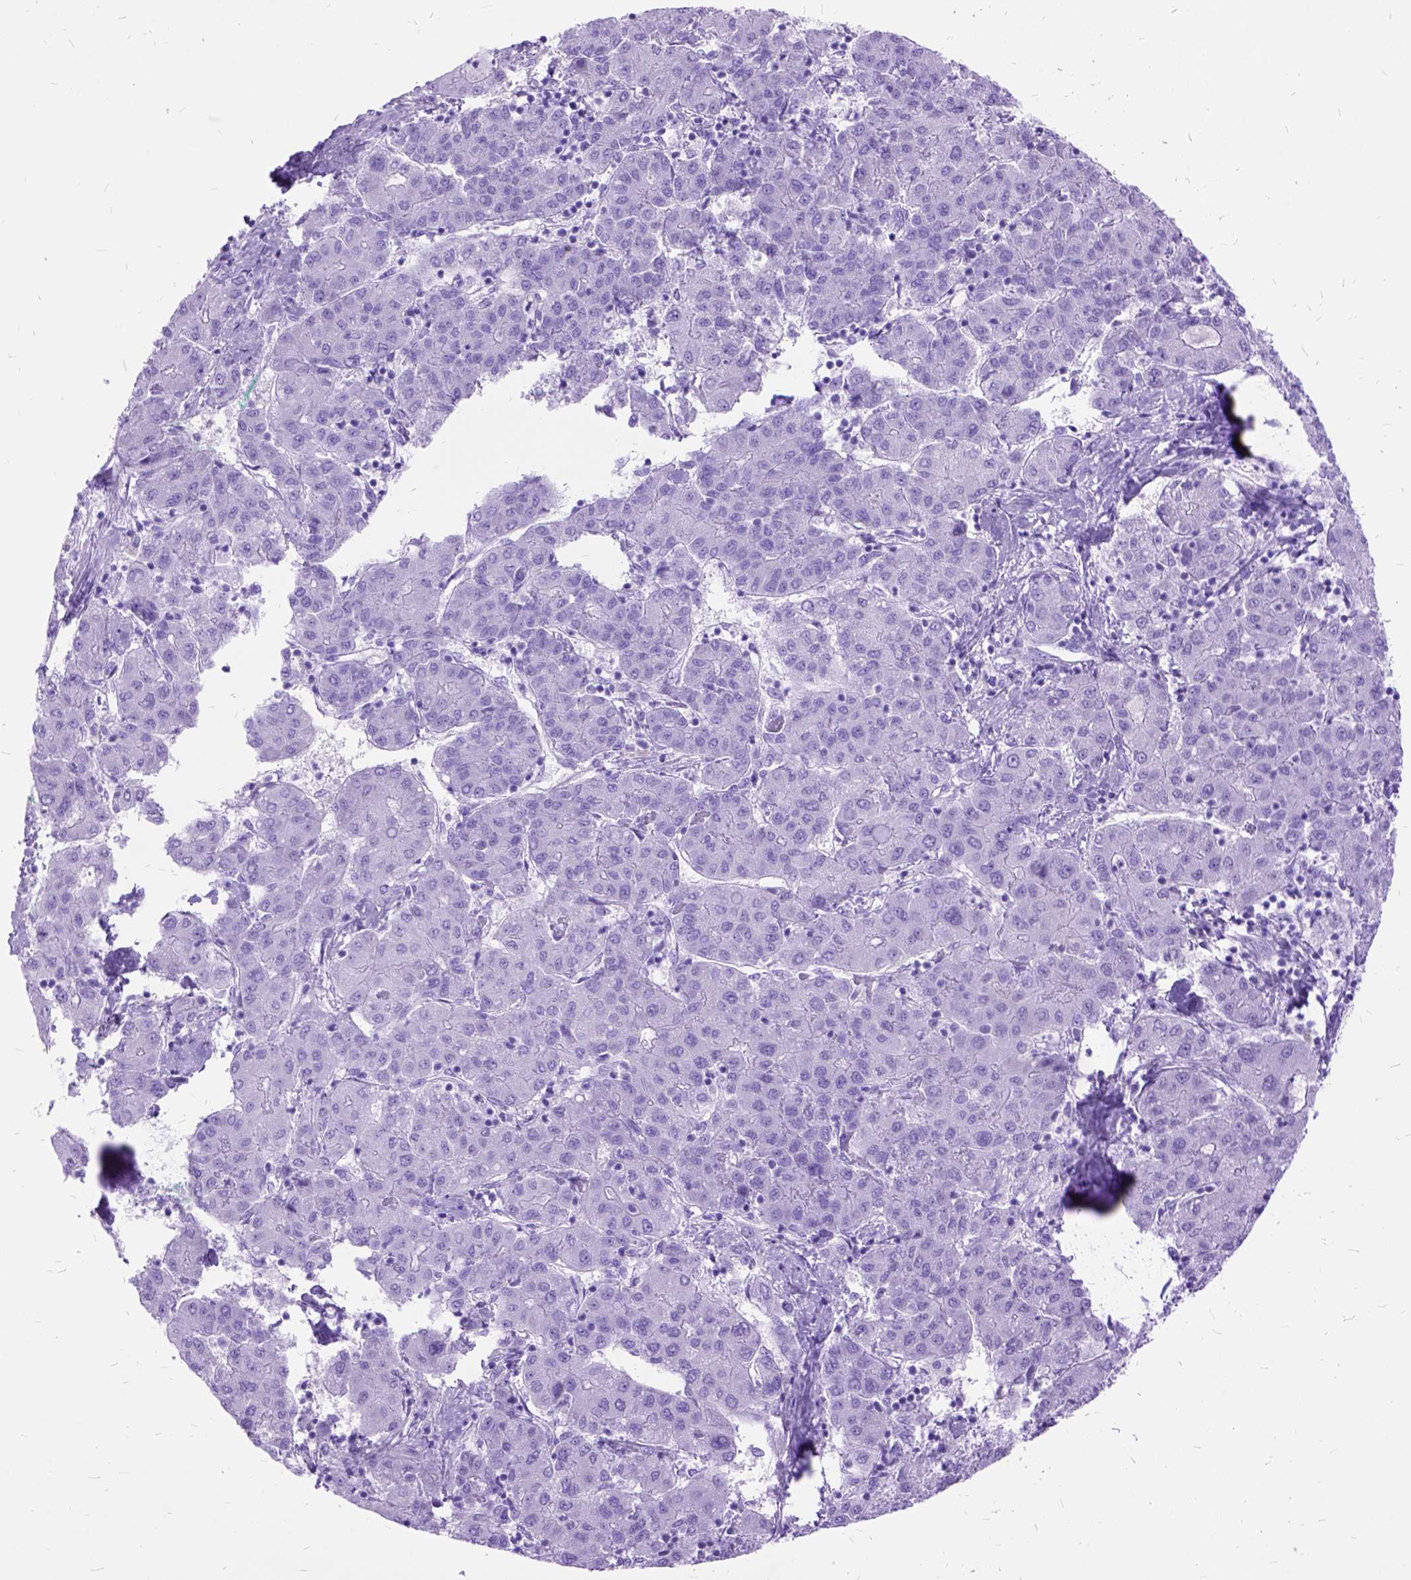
{"staining": {"intensity": "negative", "quantity": "none", "location": "none"}, "tissue": "liver cancer", "cell_type": "Tumor cells", "image_type": "cancer", "snomed": [{"axis": "morphology", "description": "Carcinoma, Hepatocellular, NOS"}, {"axis": "topography", "description": "Liver"}], "caption": "A photomicrograph of human liver cancer is negative for staining in tumor cells.", "gene": "DNAH2", "patient": {"sex": "male", "age": 65}}